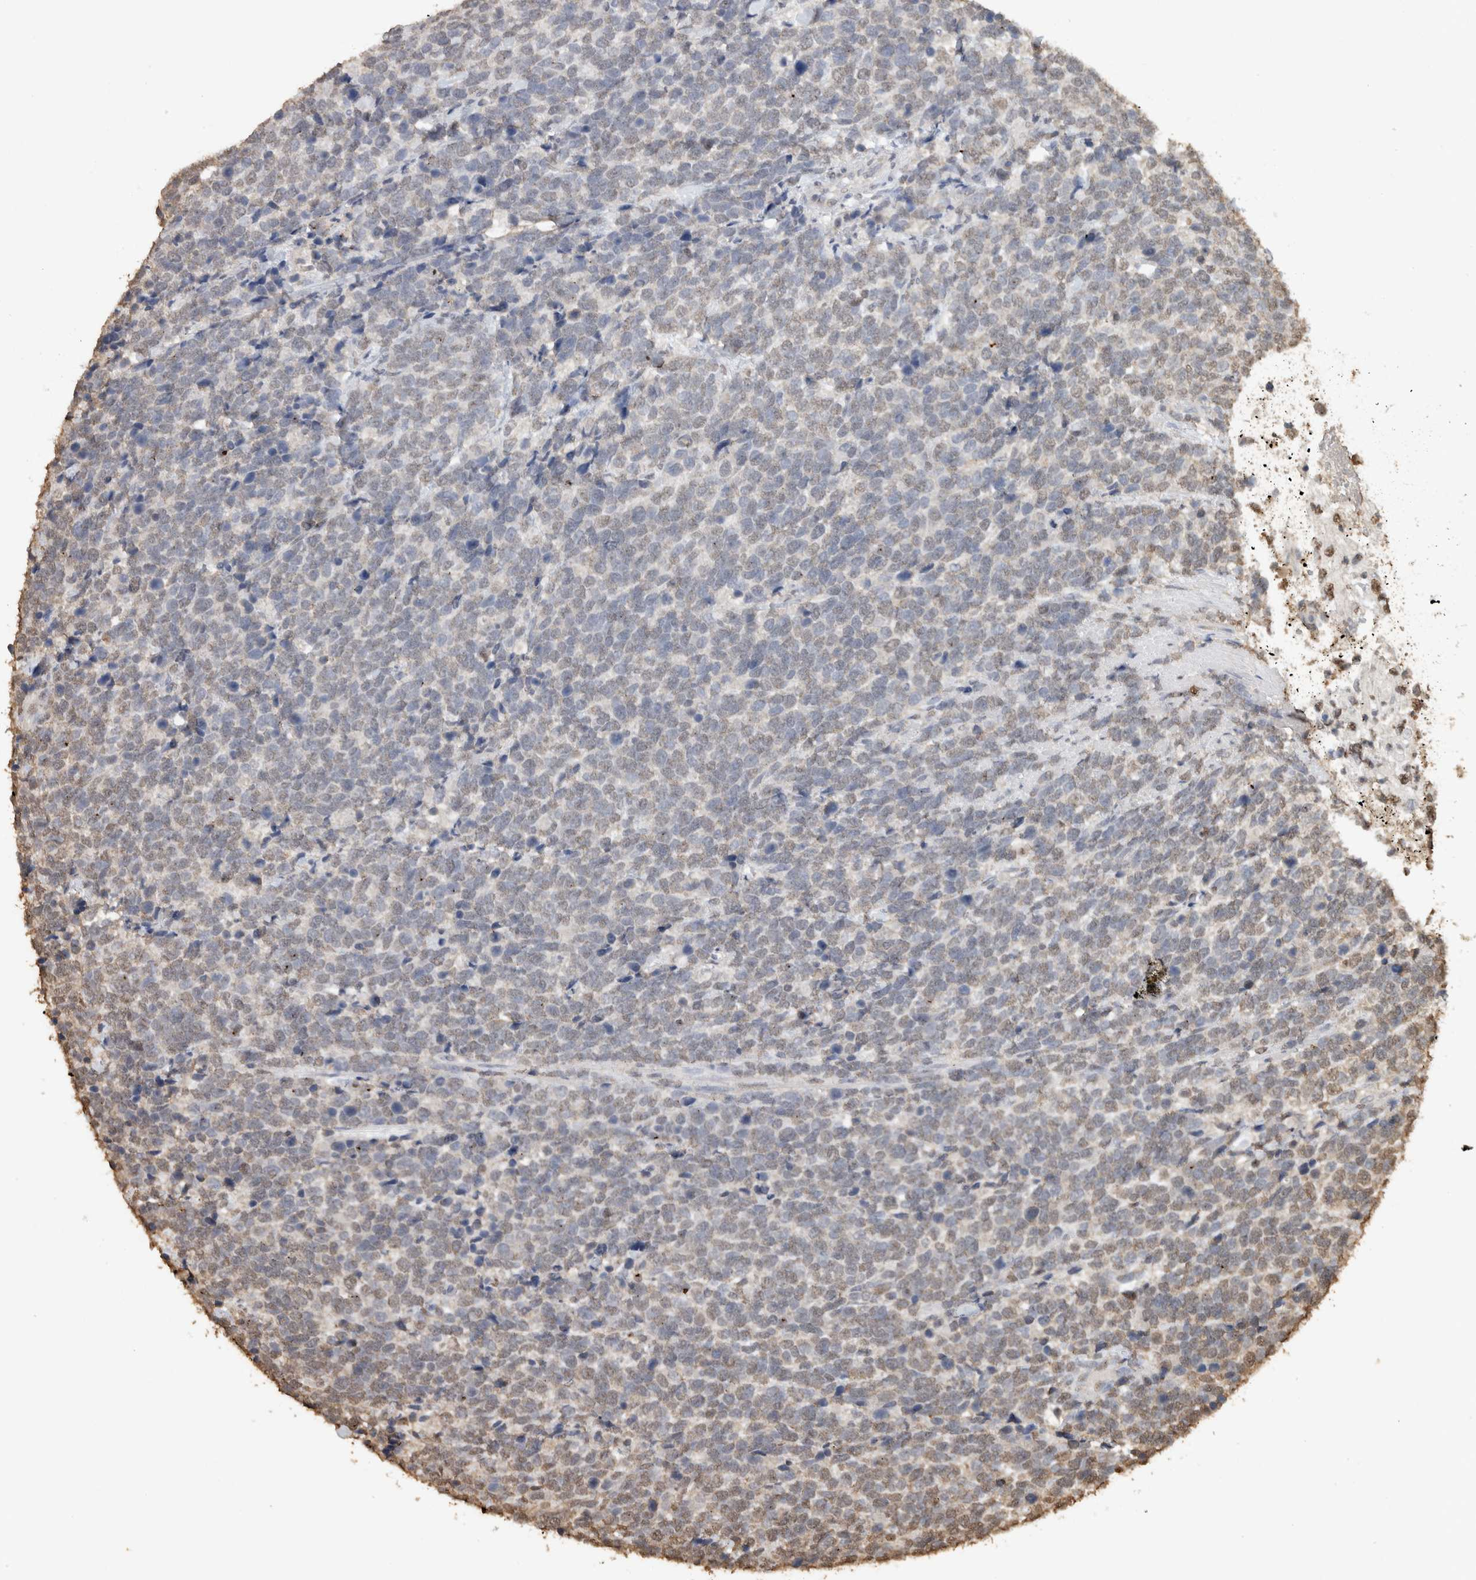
{"staining": {"intensity": "weak", "quantity": "25%-75%", "location": "nuclear"}, "tissue": "urothelial cancer", "cell_type": "Tumor cells", "image_type": "cancer", "snomed": [{"axis": "morphology", "description": "Urothelial carcinoma, High grade"}, {"axis": "topography", "description": "Urinary bladder"}], "caption": "Brown immunohistochemical staining in human urothelial carcinoma (high-grade) demonstrates weak nuclear positivity in about 25%-75% of tumor cells.", "gene": "HAND2", "patient": {"sex": "female", "age": 82}}